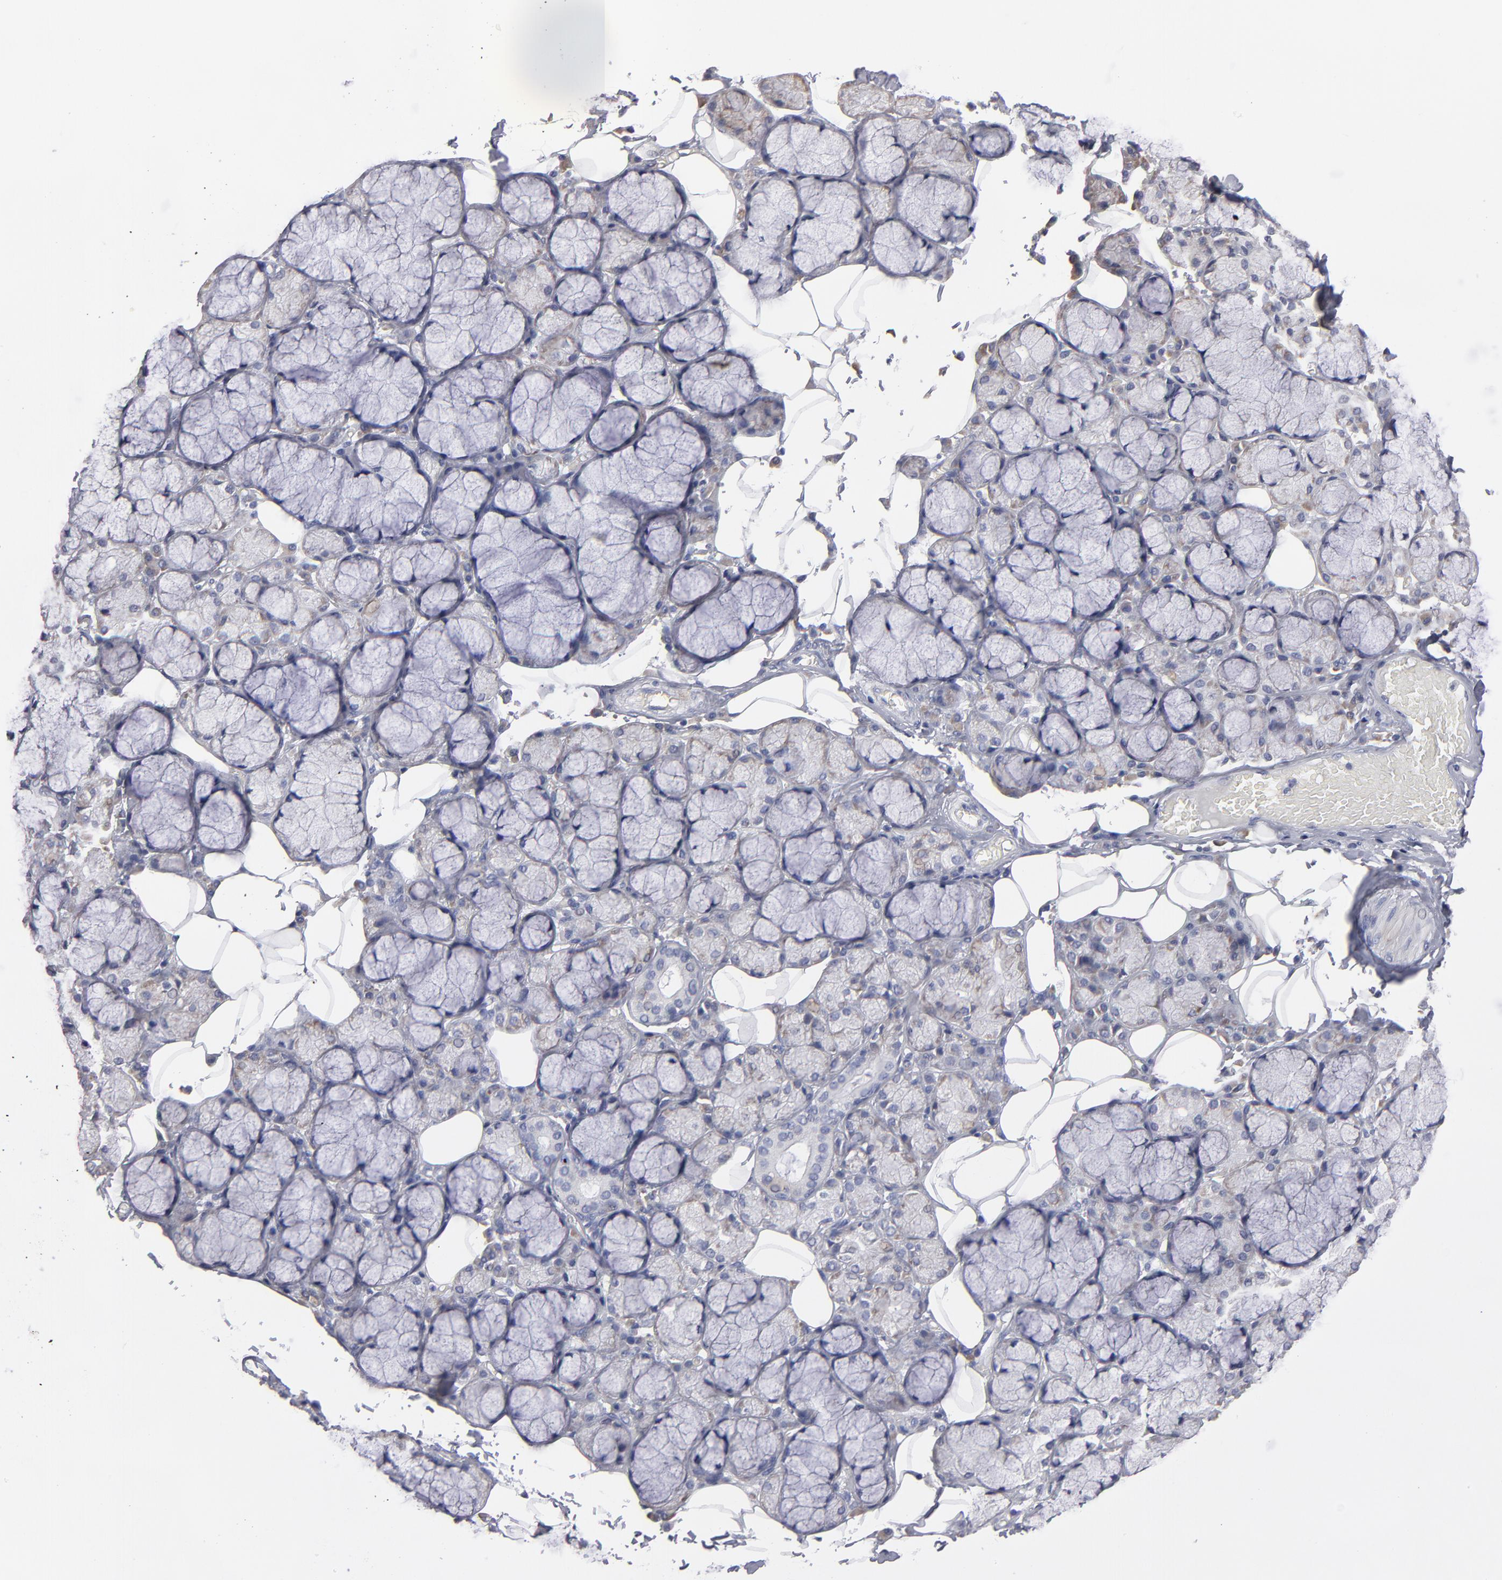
{"staining": {"intensity": "moderate", "quantity": "<25%", "location": "cytoplasmic/membranous"}, "tissue": "salivary gland", "cell_type": "Glandular cells", "image_type": "normal", "snomed": [{"axis": "morphology", "description": "Normal tissue, NOS"}, {"axis": "topography", "description": "Skeletal muscle"}, {"axis": "topography", "description": "Oral tissue"}, {"axis": "topography", "description": "Salivary gland"}, {"axis": "topography", "description": "Peripheral nerve tissue"}], "caption": "A photomicrograph of human salivary gland stained for a protein shows moderate cytoplasmic/membranous brown staining in glandular cells. (DAB (3,3'-diaminobenzidine) = brown stain, brightfield microscopy at high magnification).", "gene": "CCDC80", "patient": {"sex": "male", "age": 54}}